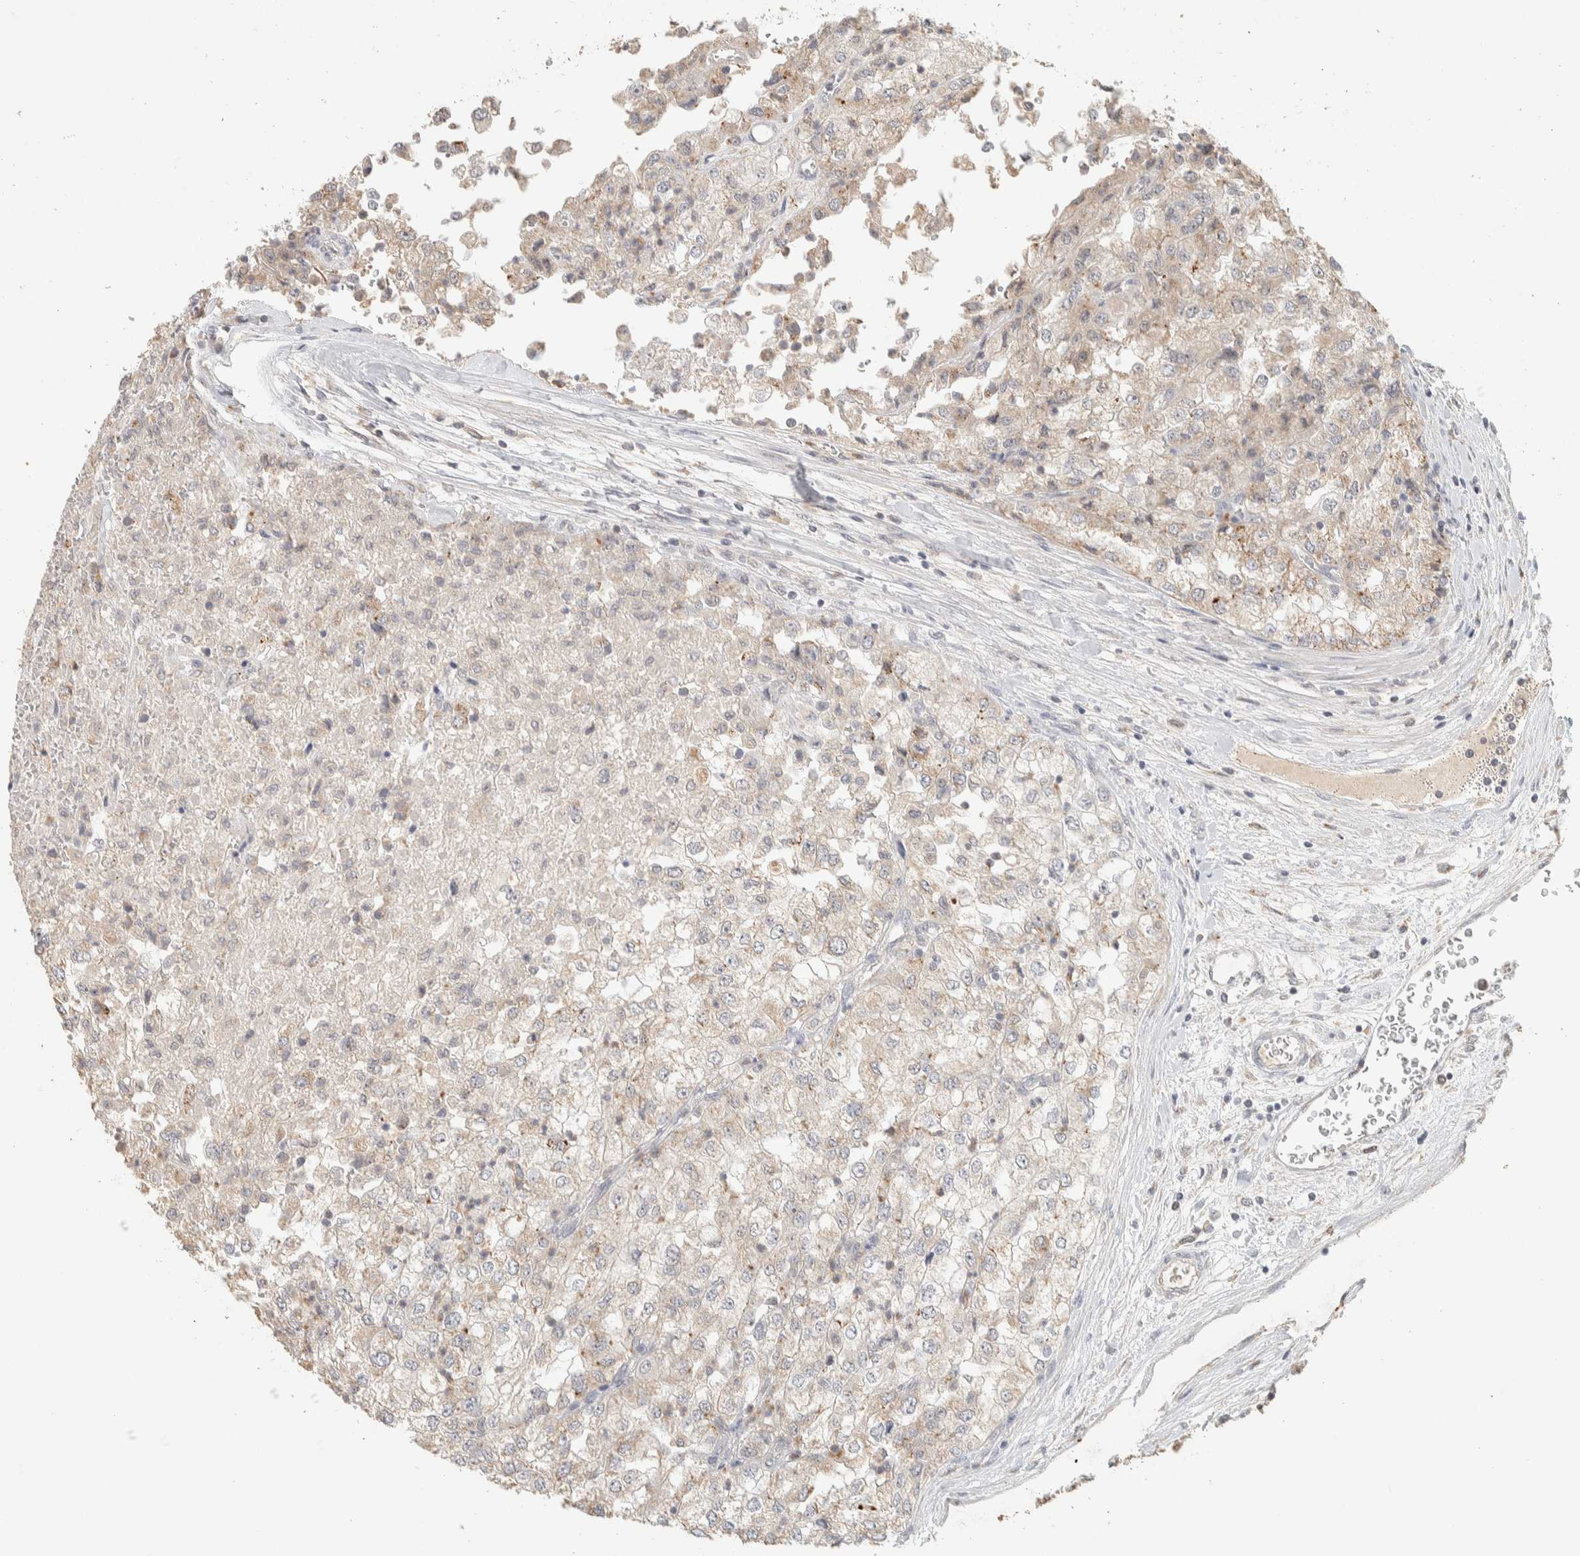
{"staining": {"intensity": "weak", "quantity": "<25%", "location": "cytoplasmic/membranous"}, "tissue": "renal cancer", "cell_type": "Tumor cells", "image_type": "cancer", "snomed": [{"axis": "morphology", "description": "Adenocarcinoma, NOS"}, {"axis": "topography", "description": "Kidney"}], "caption": "The immunohistochemistry image has no significant expression in tumor cells of adenocarcinoma (renal) tissue.", "gene": "ITPA", "patient": {"sex": "female", "age": 54}}